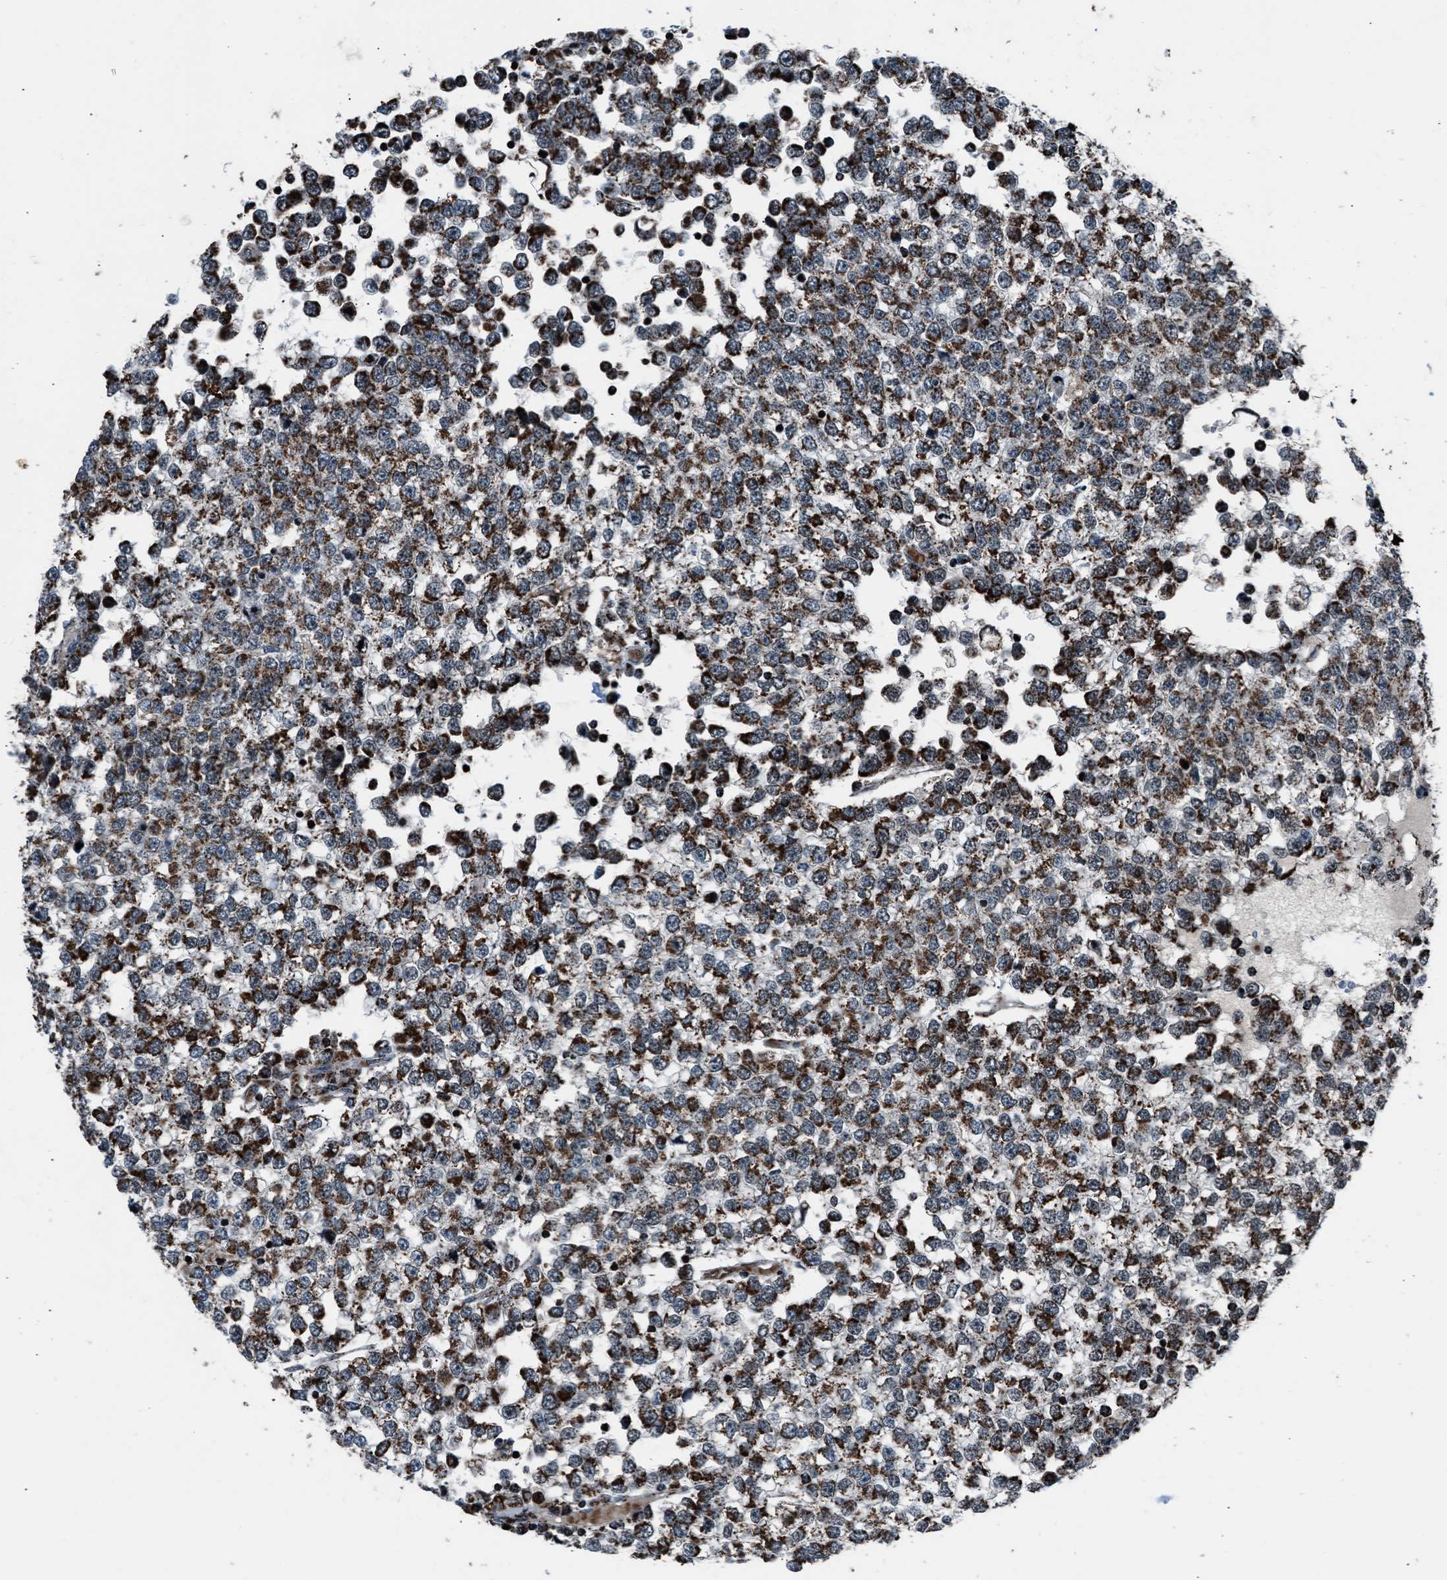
{"staining": {"intensity": "strong", "quantity": ">75%", "location": "cytoplasmic/membranous"}, "tissue": "testis cancer", "cell_type": "Tumor cells", "image_type": "cancer", "snomed": [{"axis": "morphology", "description": "Seminoma, NOS"}, {"axis": "topography", "description": "Testis"}], "caption": "Immunohistochemistry photomicrograph of neoplastic tissue: seminoma (testis) stained using immunohistochemistry demonstrates high levels of strong protein expression localized specifically in the cytoplasmic/membranous of tumor cells, appearing as a cytoplasmic/membranous brown color.", "gene": "MORC3", "patient": {"sex": "male", "age": 65}}